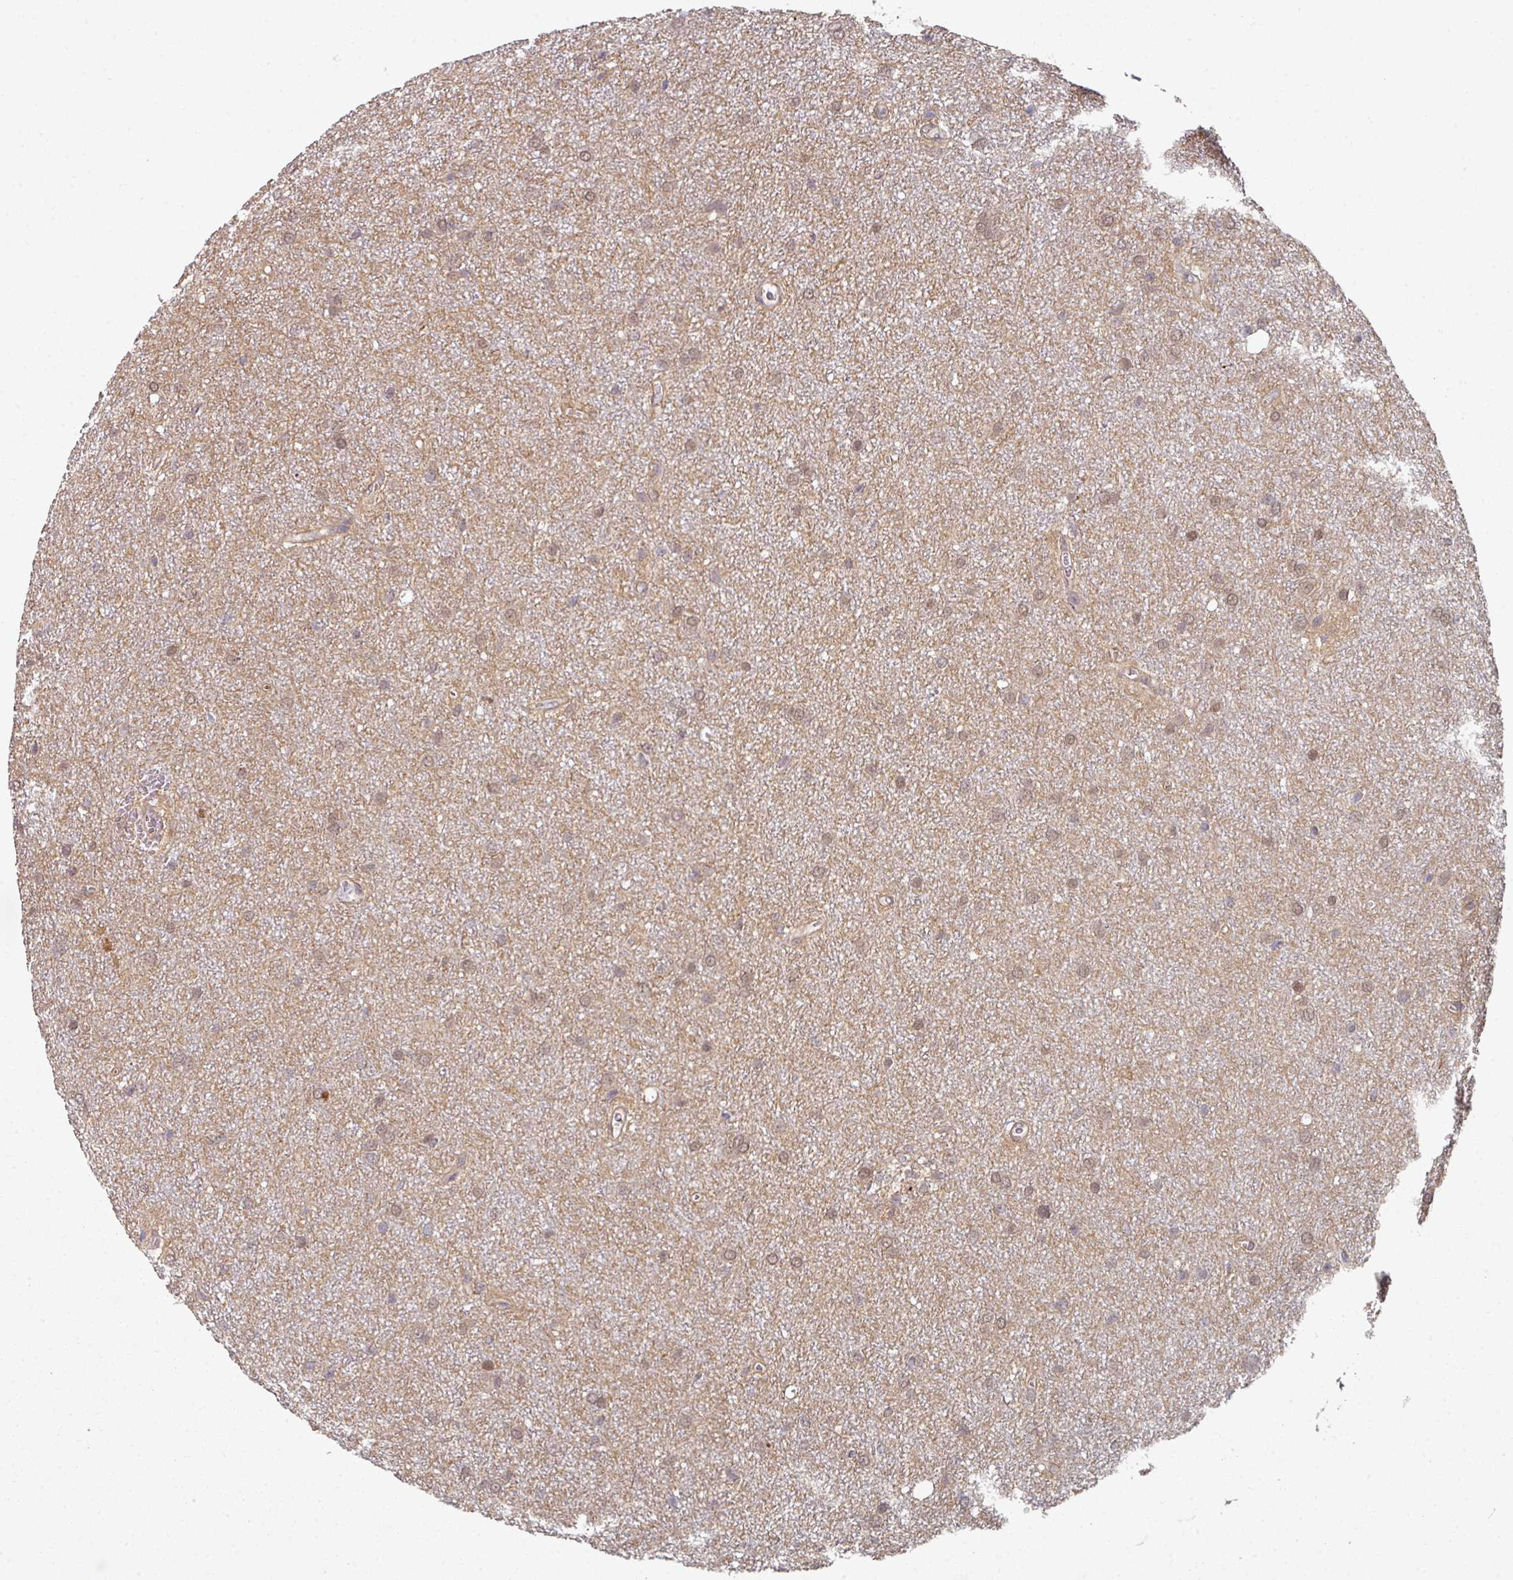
{"staining": {"intensity": "moderate", "quantity": "<25%", "location": "nuclear"}, "tissue": "glioma", "cell_type": "Tumor cells", "image_type": "cancer", "snomed": [{"axis": "morphology", "description": "Glioma, malignant, Low grade"}, {"axis": "topography", "description": "Cerebellum"}], "caption": "IHC of malignant glioma (low-grade) shows low levels of moderate nuclear positivity in approximately <25% of tumor cells.", "gene": "PSME3IP1", "patient": {"sex": "female", "age": 5}}